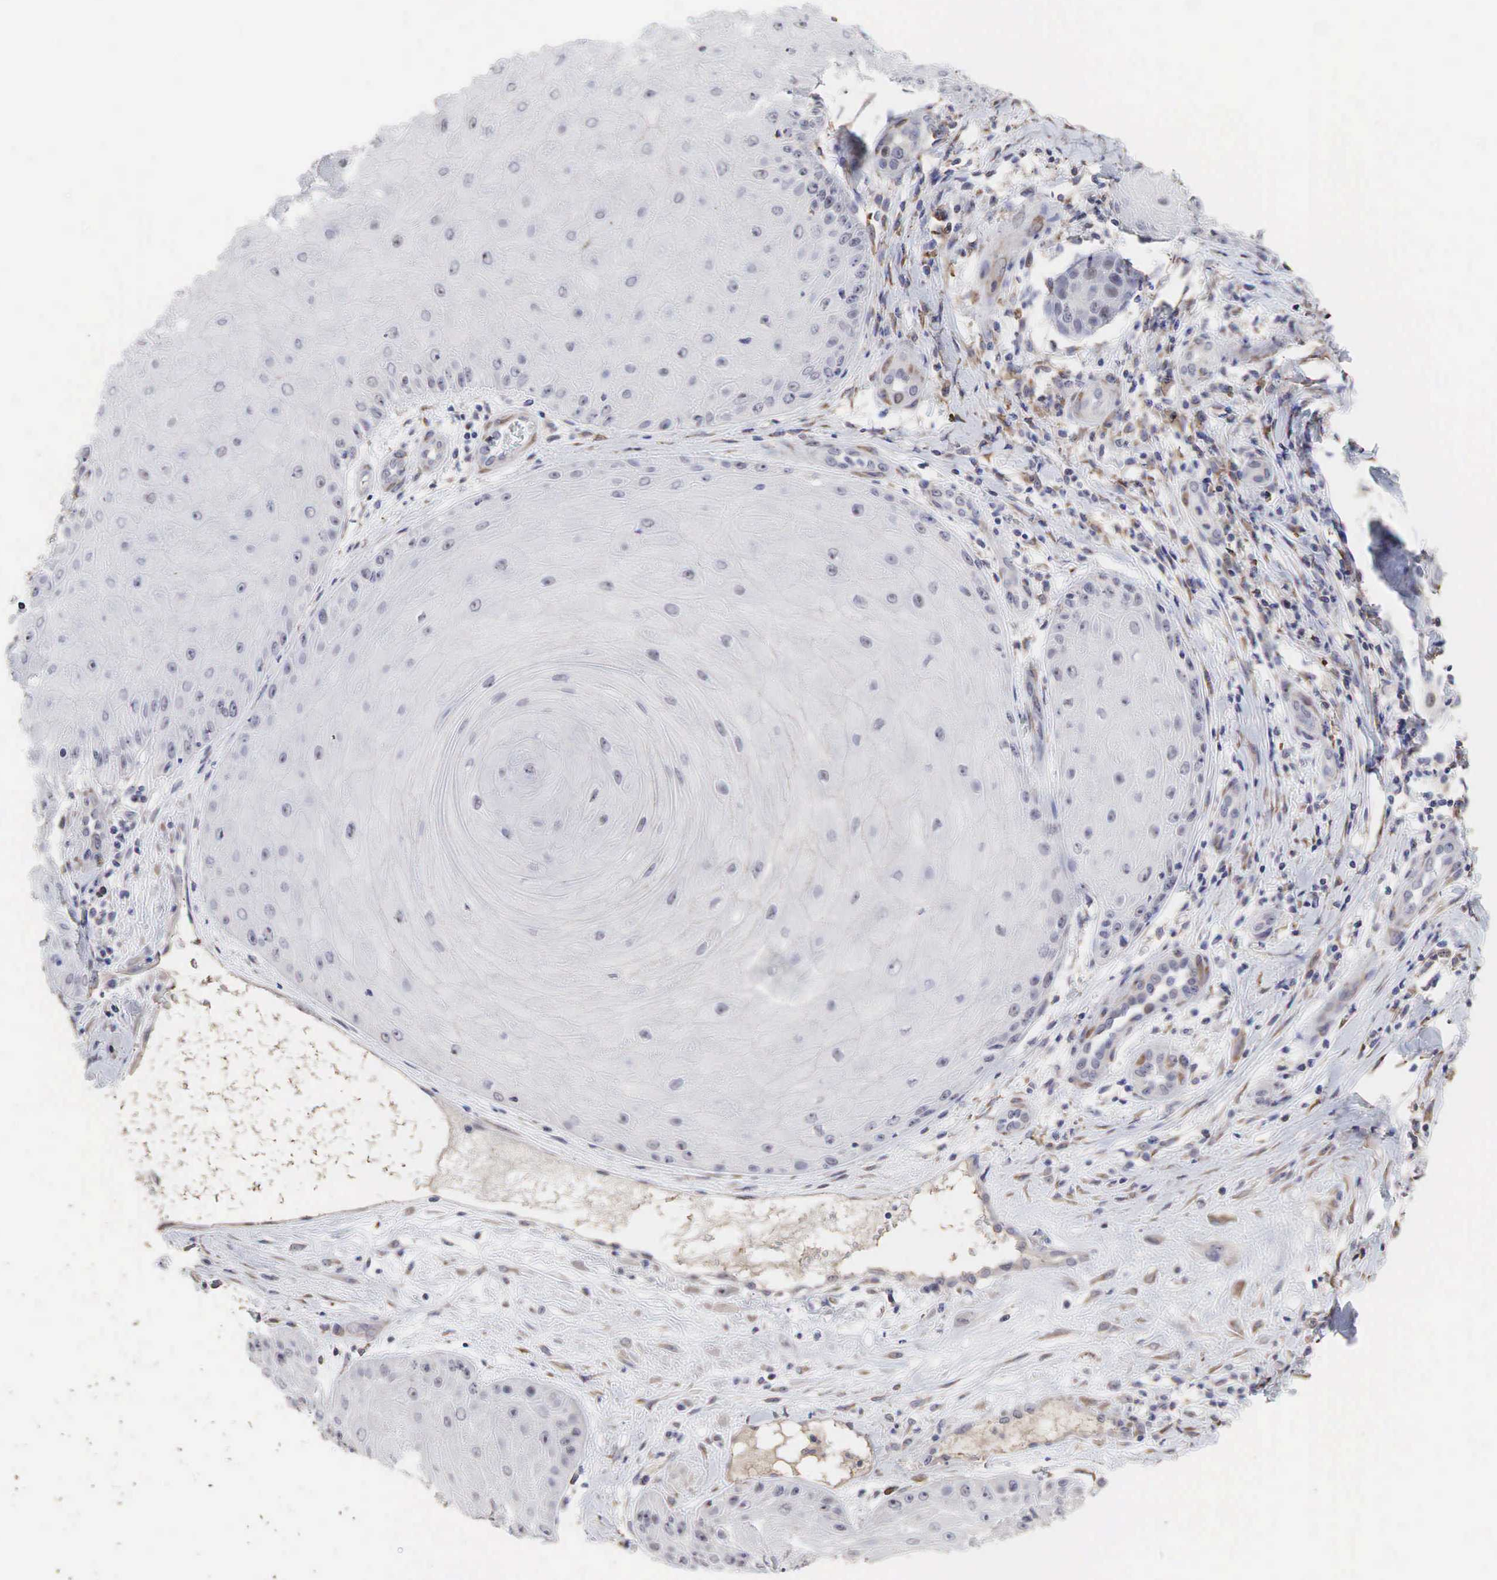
{"staining": {"intensity": "negative", "quantity": "none", "location": "none"}, "tissue": "skin cancer", "cell_type": "Tumor cells", "image_type": "cancer", "snomed": [{"axis": "morphology", "description": "Squamous cell carcinoma, NOS"}, {"axis": "topography", "description": "Skin"}], "caption": "IHC image of skin cancer stained for a protein (brown), which shows no staining in tumor cells. (DAB immunohistochemistry (IHC) visualized using brightfield microscopy, high magnification).", "gene": "DKC1", "patient": {"sex": "male", "age": 57}}